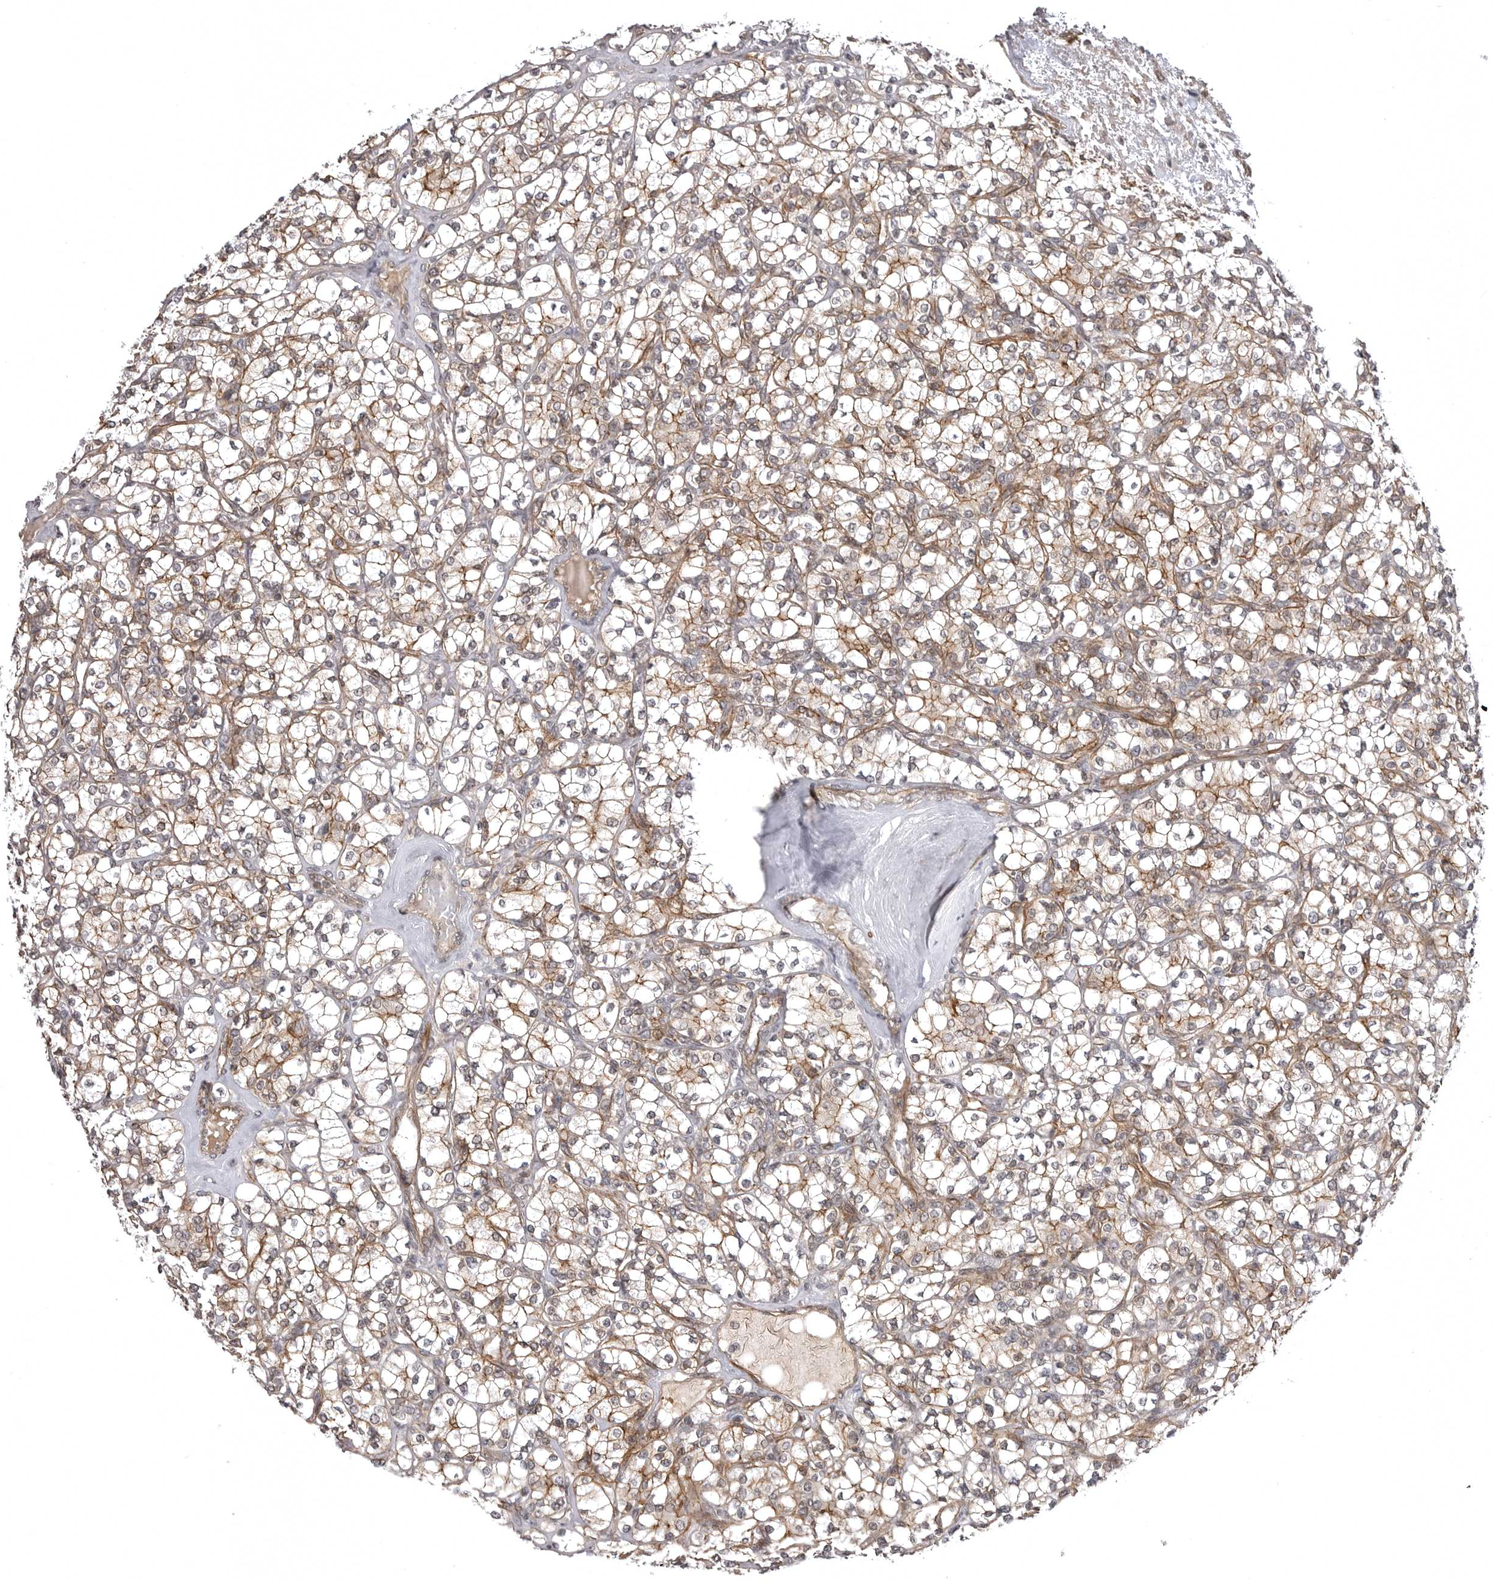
{"staining": {"intensity": "moderate", "quantity": "<25%", "location": "cytoplasmic/membranous"}, "tissue": "renal cancer", "cell_type": "Tumor cells", "image_type": "cancer", "snomed": [{"axis": "morphology", "description": "Adenocarcinoma, NOS"}, {"axis": "topography", "description": "Kidney"}], "caption": "Renal cancer stained for a protein (brown) shows moderate cytoplasmic/membranous positive staining in approximately <25% of tumor cells.", "gene": "SORBS1", "patient": {"sex": "male", "age": 77}}